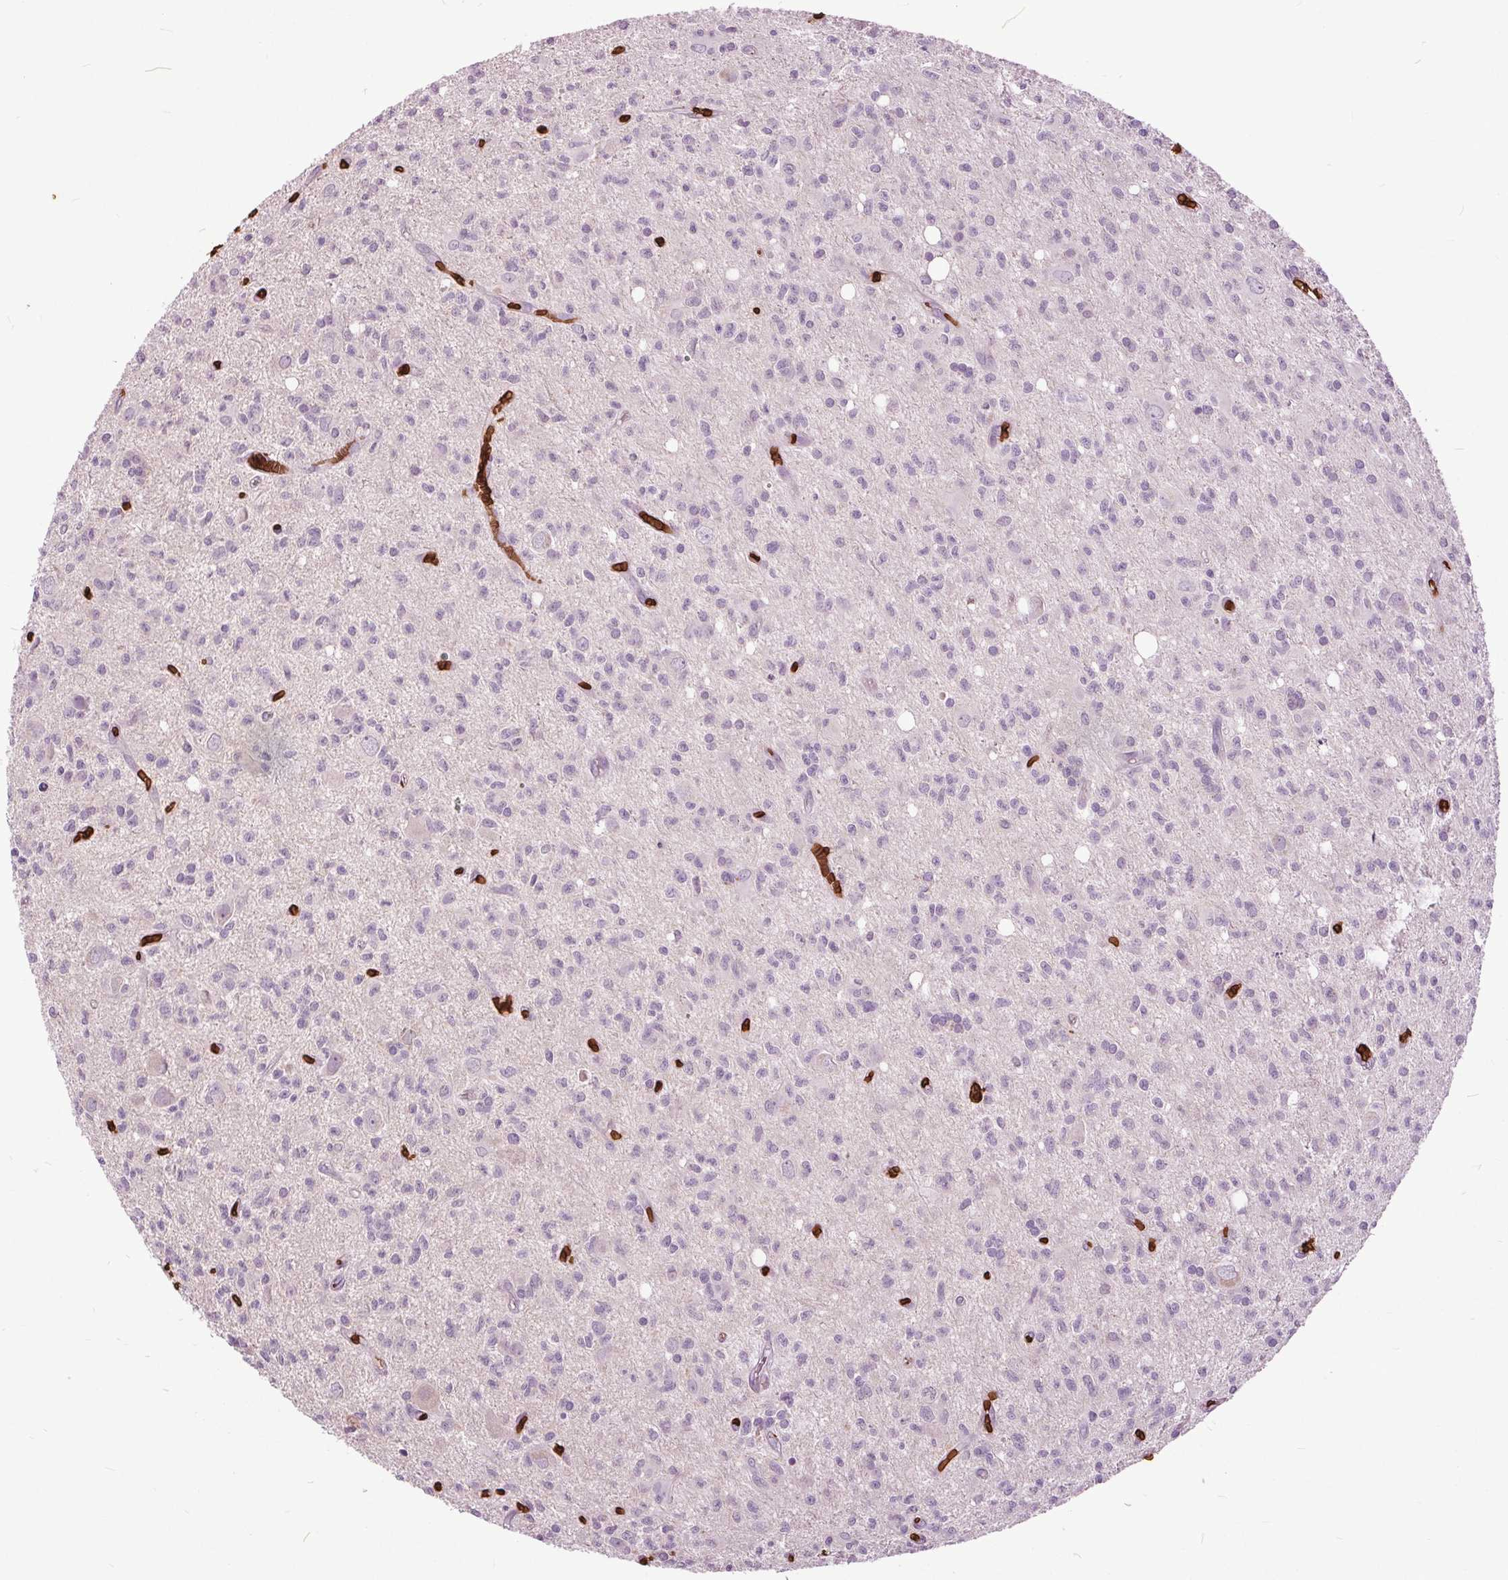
{"staining": {"intensity": "negative", "quantity": "none", "location": "none"}, "tissue": "glioma", "cell_type": "Tumor cells", "image_type": "cancer", "snomed": [{"axis": "morphology", "description": "Glioma, malignant, Low grade"}, {"axis": "topography", "description": "Brain"}], "caption": "The image reveals no significant expression in tumor cells of malignant low-grade glioma.", "gene": "SLC4A1", "patient": {"sex": "male", "age": 64}}